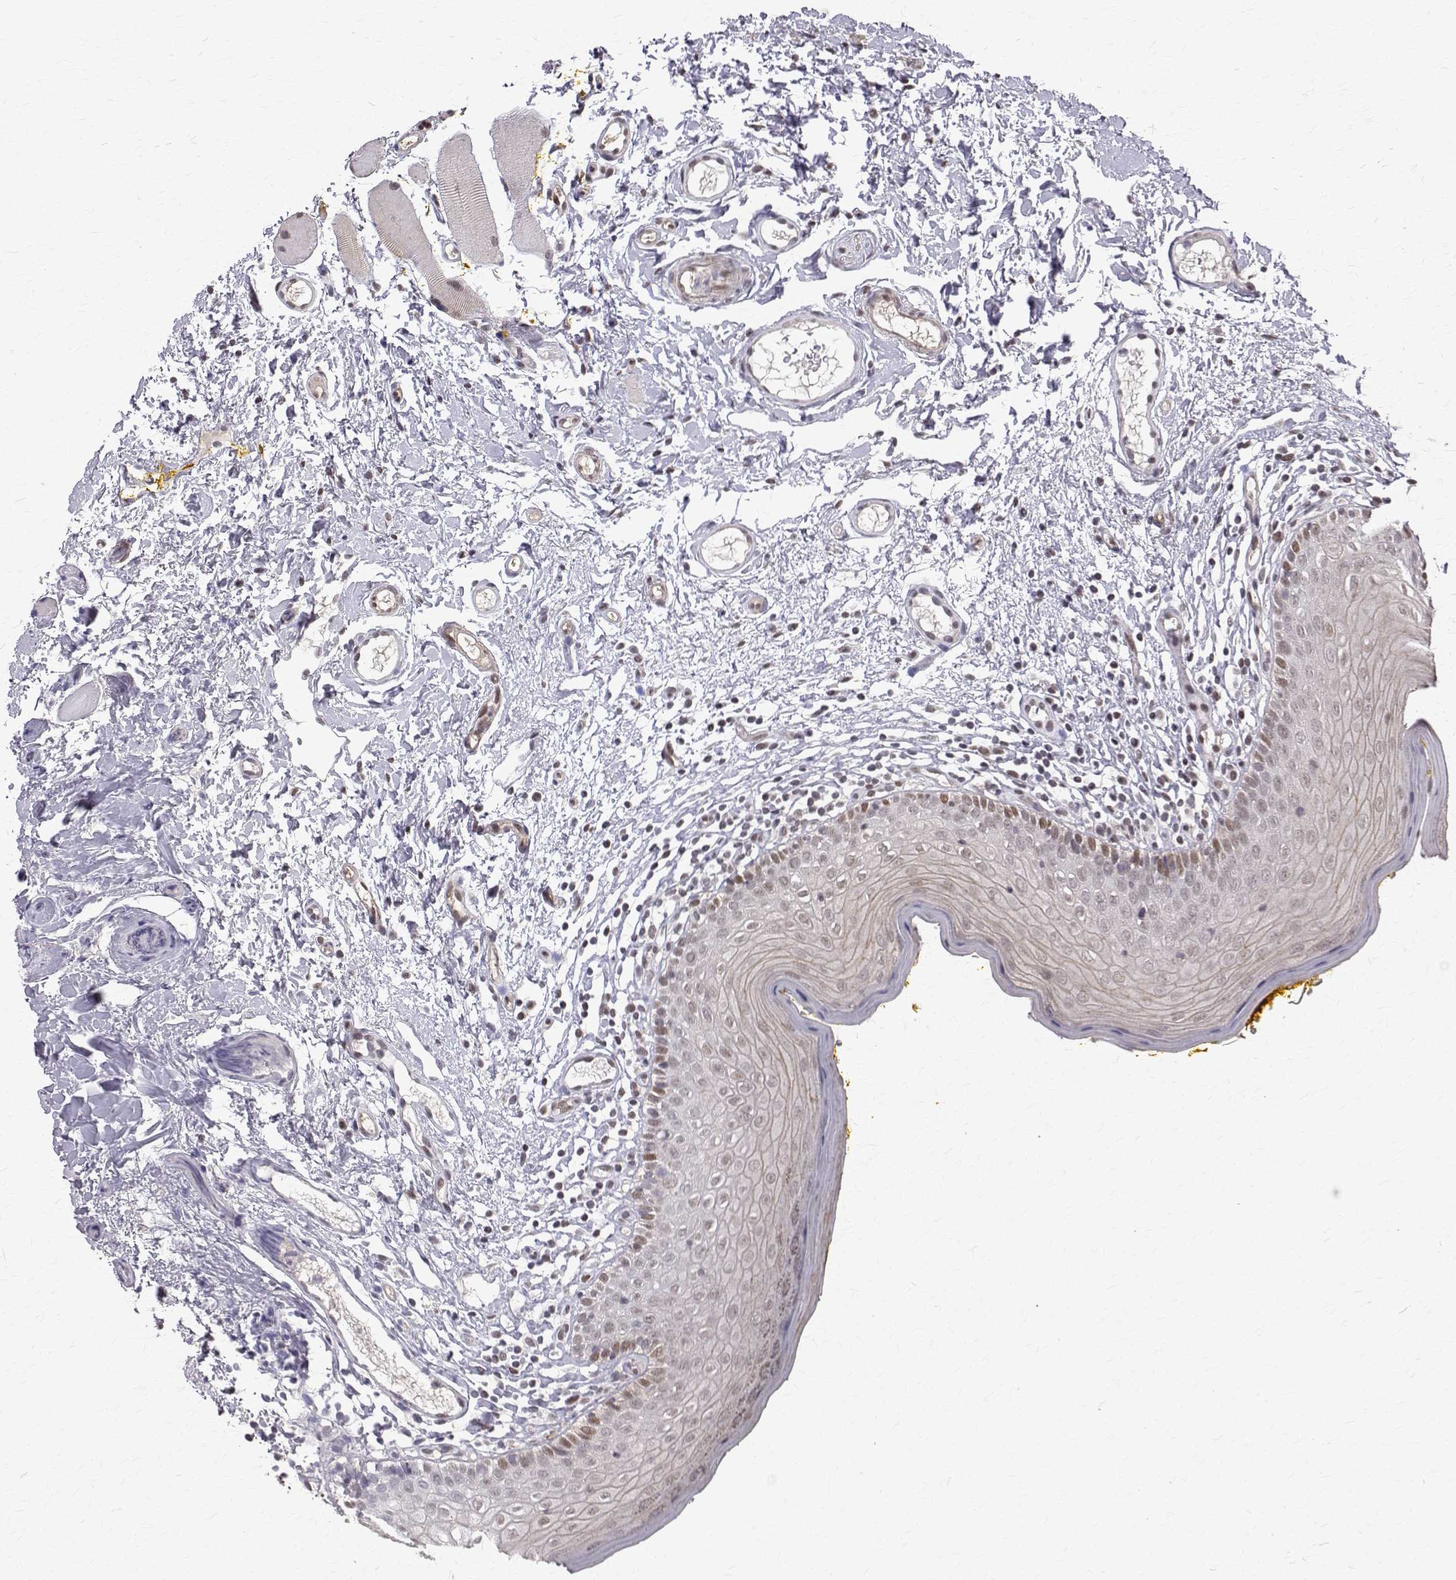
{"staining": {"intensity": "weak", "quantity": "25%-75%", "location": "nuclear"}, "tissue": "oral mucosa", "cell_type": "Squamous epithelial cells", "image_type": "normal", "snomed": [{"axis": "morphology", "description": "Normal tissue, NOS"}, {"axis": "topography", "description": "Oral tissue"}, {"axis": "topography", "description": "Tounge, NOS"}], "caption": "Immunohistochemical staining of unremarkable oral mucosa exhibits 25%-75% levels of weak nuclear protein positivity in approximately 25%-75% of squamous epithelial cells.", "gene": "NIF3L1", "patient": {"sex": "female", "age": 58}}